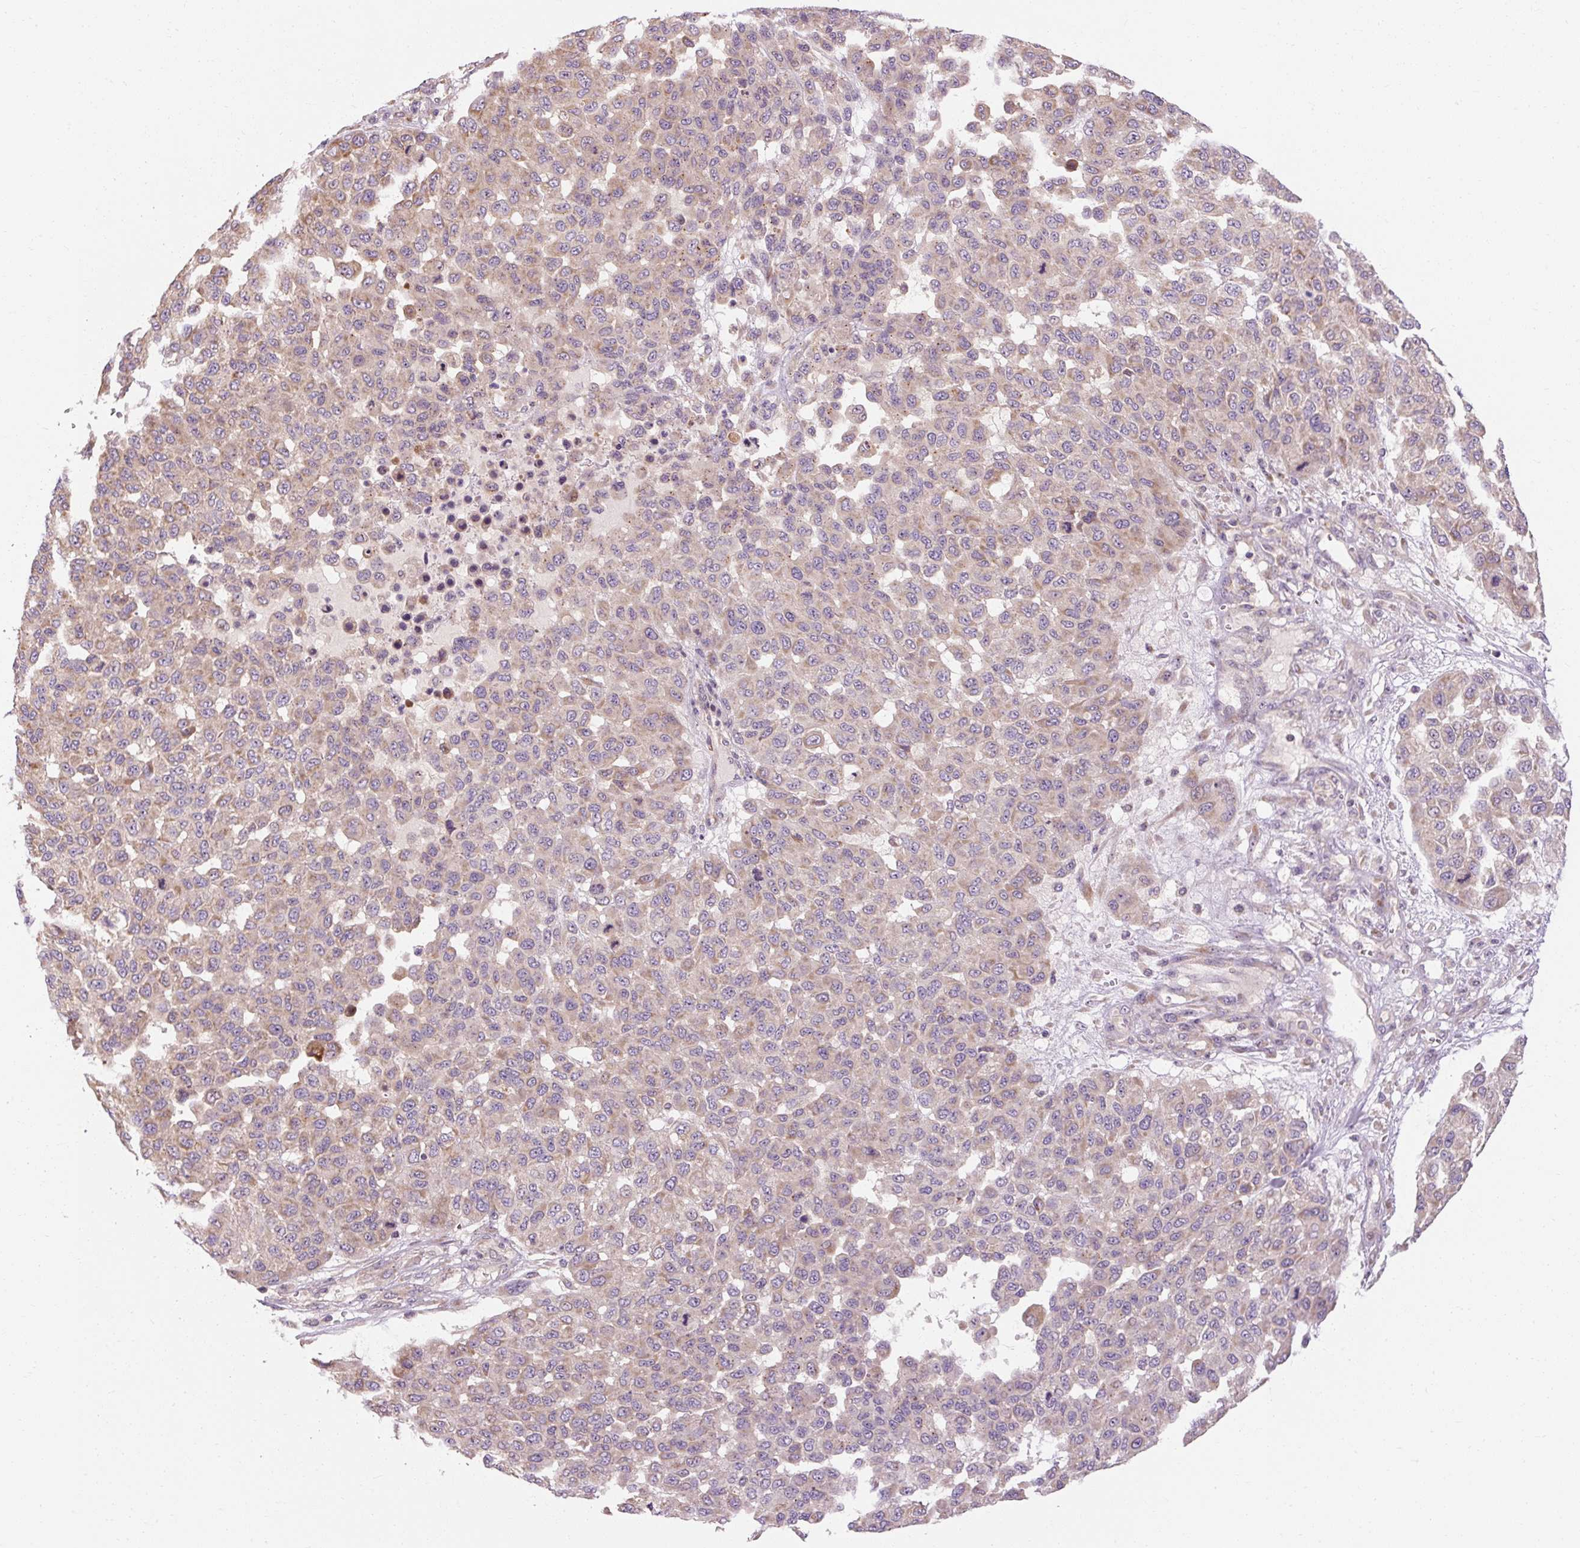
{"staining": {"intensity": "weak", "quantity": "25%-75%", "location": "cytoplasmic/membranous"}, "tissue": "melanoma", "cell_type": "Tumor cells", "image_type": "cancer", "snomed": [{"axis": "morphology", "description": "Malignant melanoma, NOS"}, {"axis": "topography", "description": "Skin"}], "caption": "Malignant melanoma tissue reveals weak cytoplasmic/membranous expression in about 25%-75% of tumor cells, visualized by immunohistochemistry. The protein is stained brown, and the nuclei are stained in blue (DAB (3,3'-diaminobenzidine) IHC with brightfield microscopy, high magnification).", "gene": "PRSS48", "patient": {"sex": "male", "age": 62}}